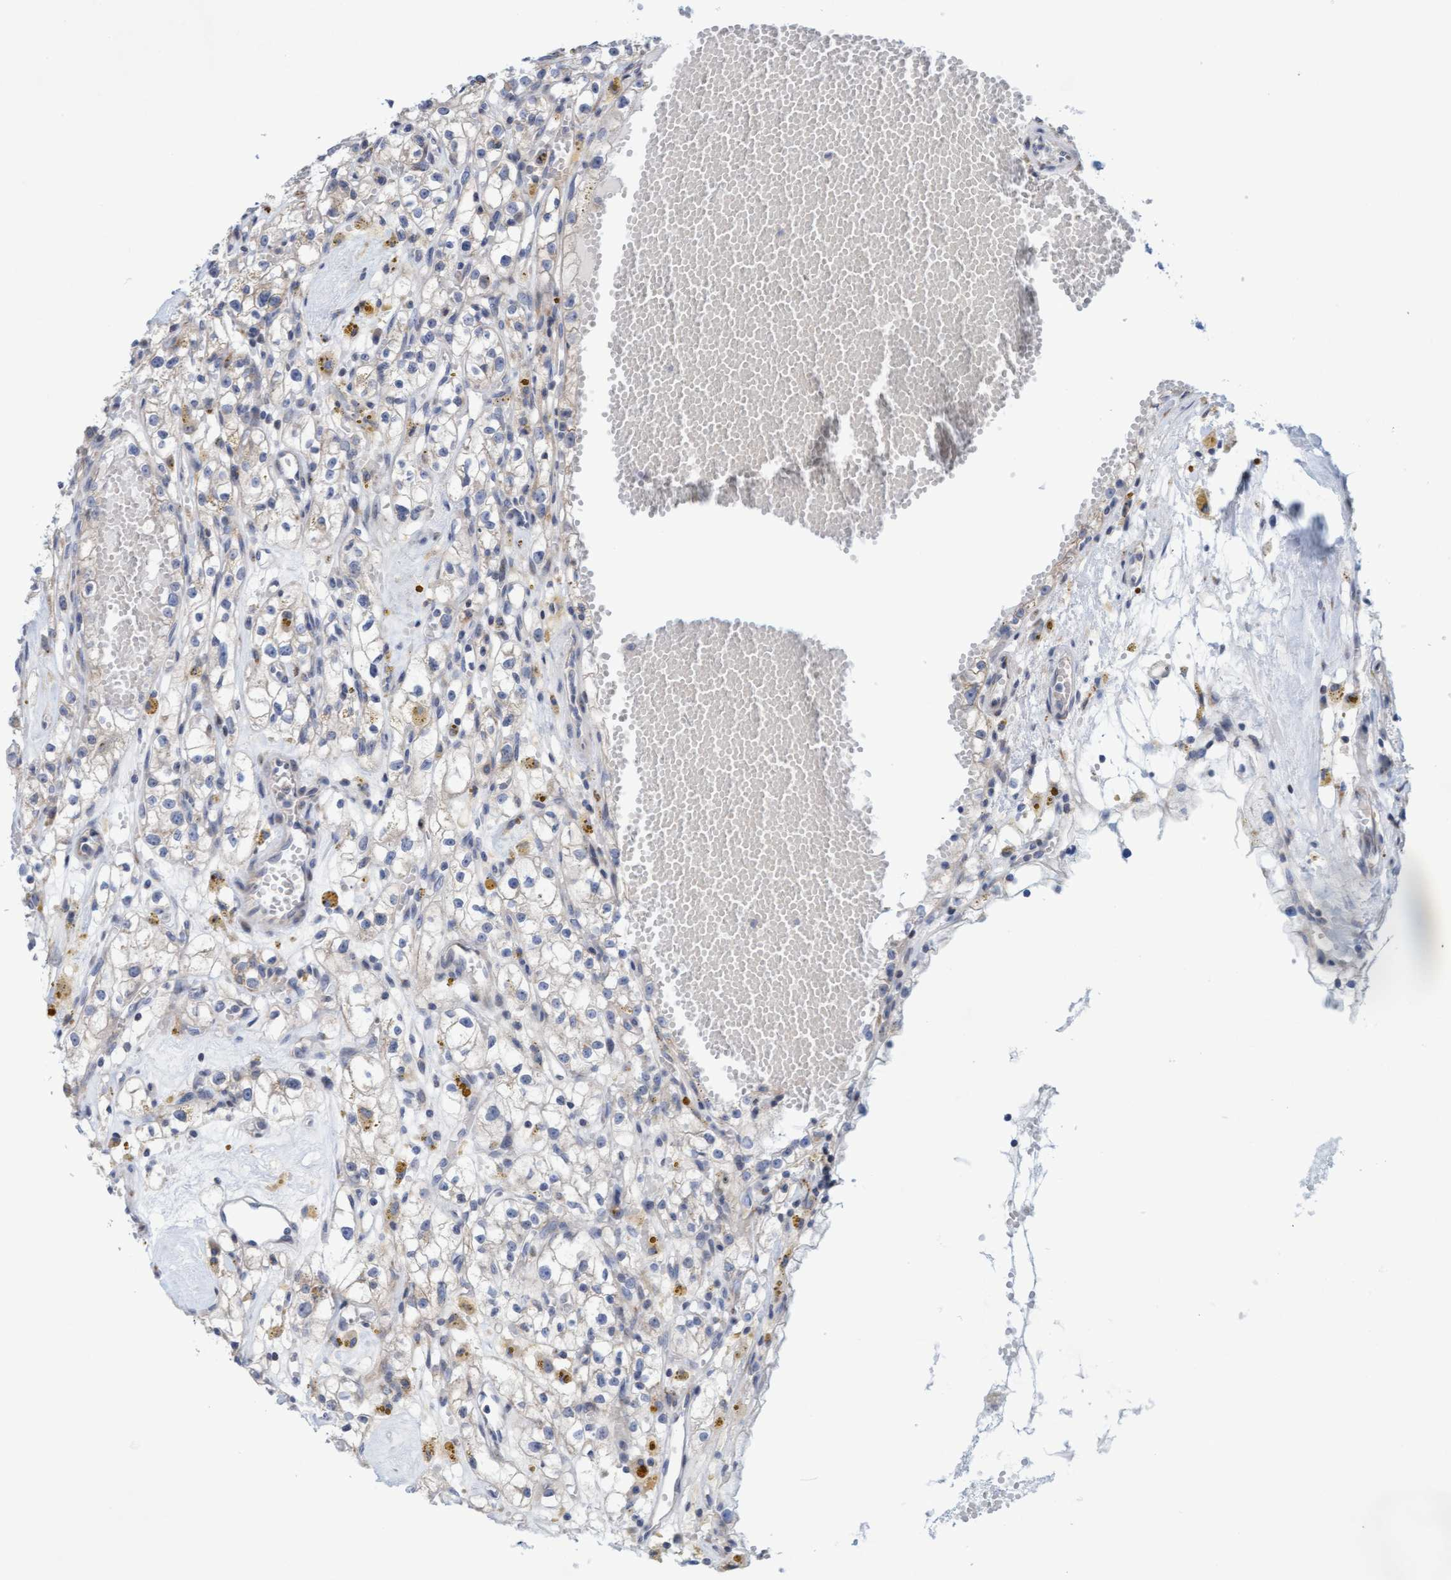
{"staining": {"intensity": "negative", "quantity": "none", "location": "none"}, "tissue": "renal cancer", "cell_type": "Tumor cells", "image_type": "cancer", "snomed": [{"axis": "morphology", "description": "Adenocarcinoma, NOS"}, {"axis": "topography", "description": "Kidney"}], "caption": "Renal adenocarcinoma stained for a protein using IHC displays no expression tumor cells.", "gene": "SLC28A3", "patient": {"sex": "male", "age": 56}}